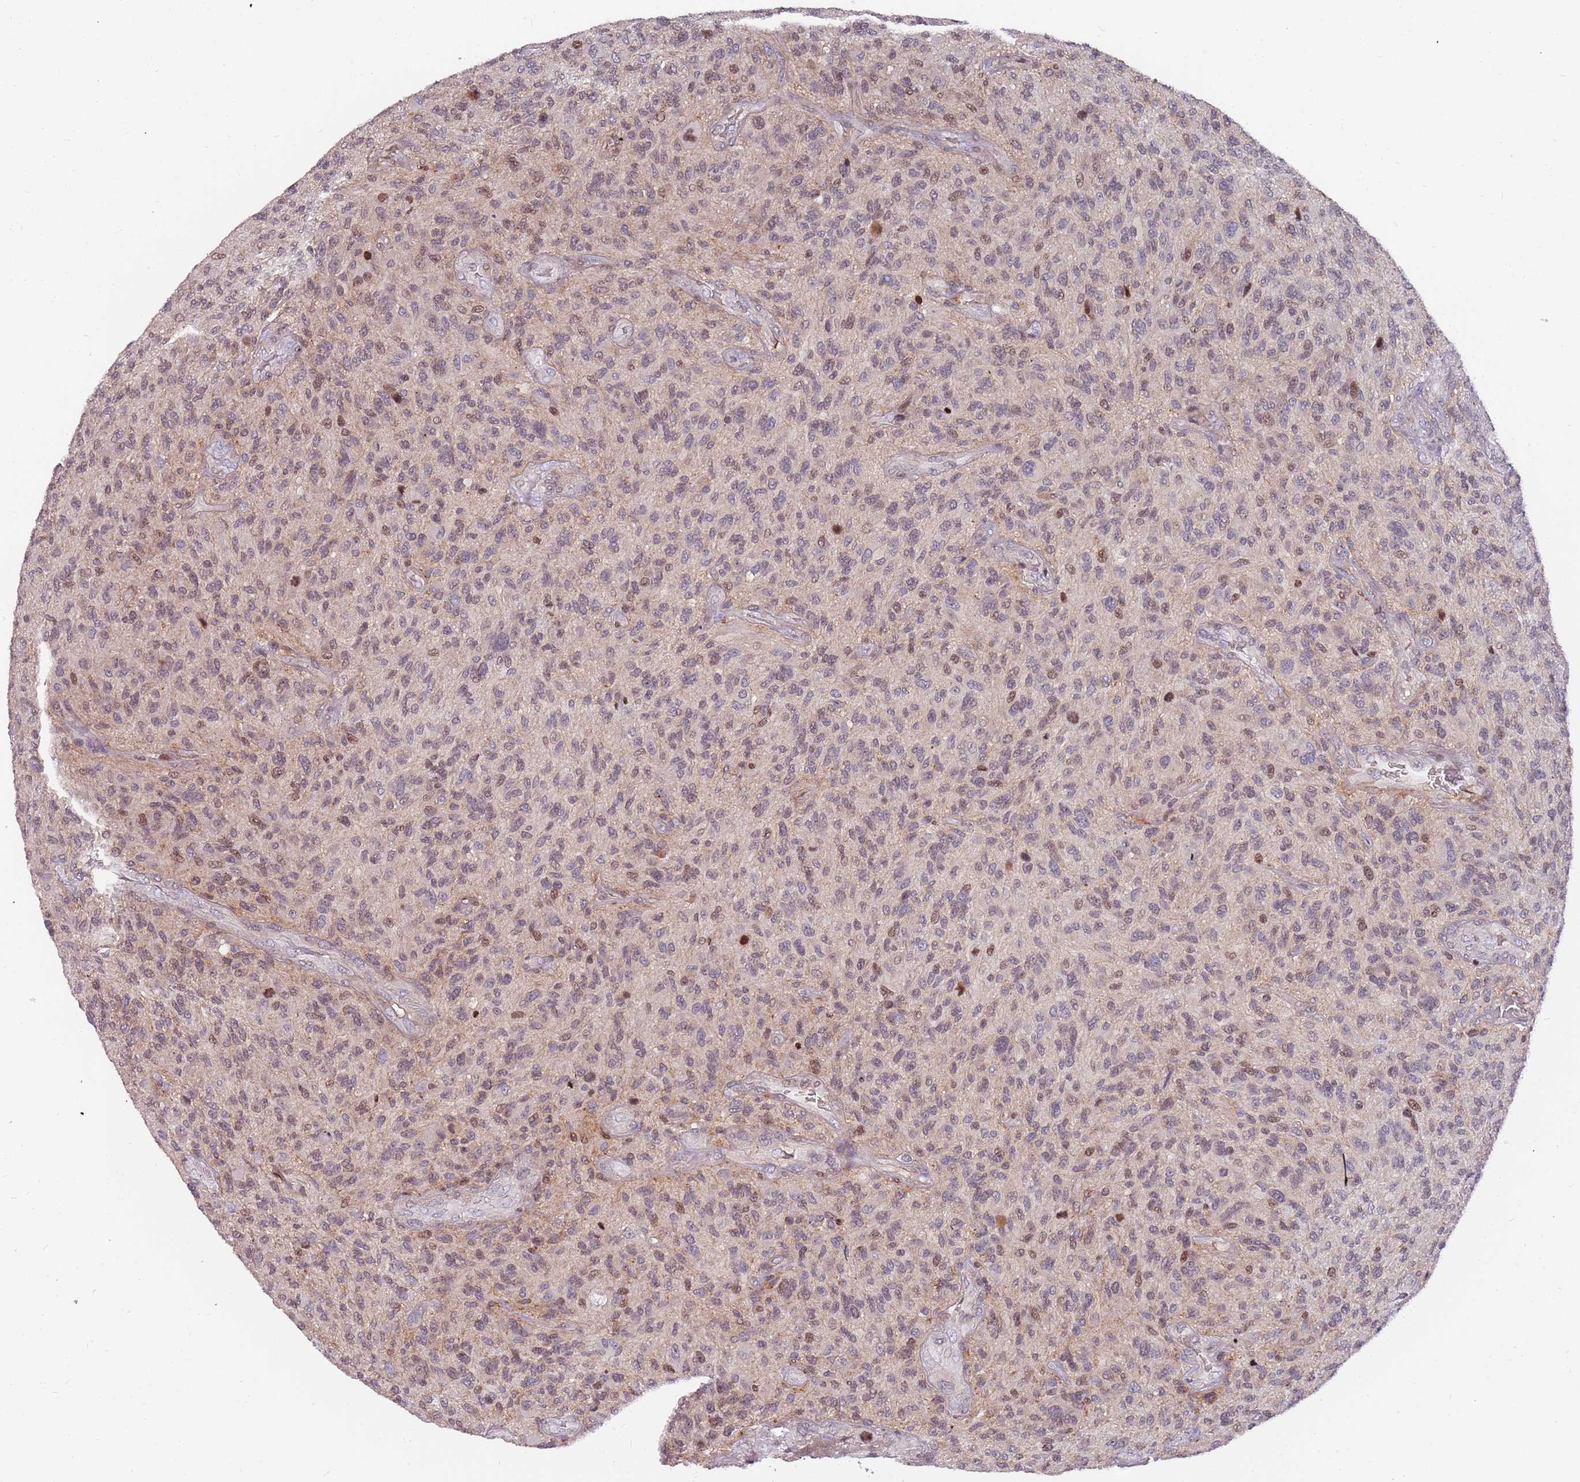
{"staining": {"intensity": "weak", "quantity": "<25%", "location": "nuclear"}, "tissue": "glioma", "cell_type": "Tumor cells", "image_type": "cancer", "snomed": [{"axis": "morphology", "description": "Glioma, malignant, High grade"}, {"axis": "topography", "description": "Brain"}], "caption": "Malignant glioma (high-grade) was stained to show a protein in brown. There is no significant staining in tumor cells.", "gene": "ARHGEF5", "patient": {"sex": "male", "age": 47}}